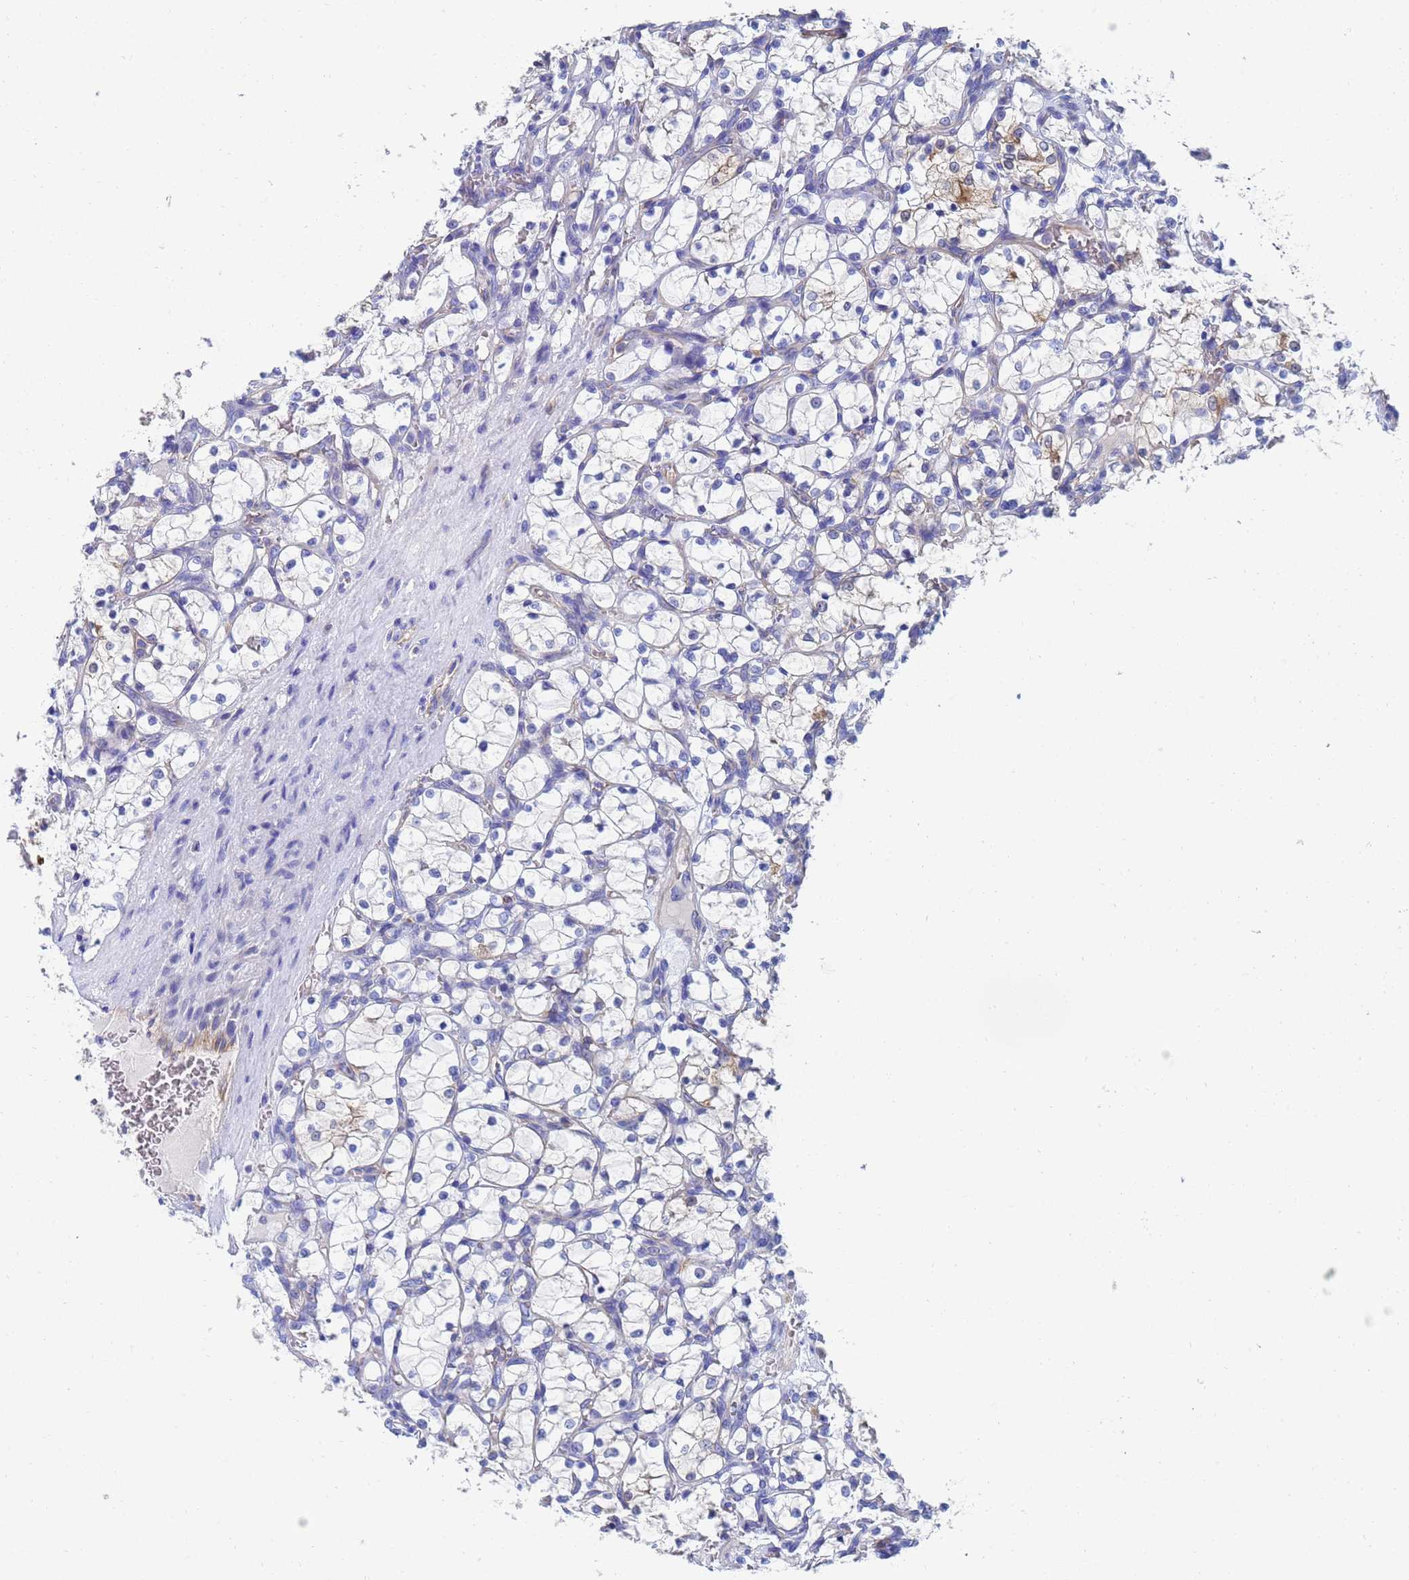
{"staining": {"intensity": "weak", "quantity": "<25%", "location": "cytoplasmic/membranous"}, "tissue": "renal cancer", "cell_type": "Tumor cells", "image_type": "cancer", "snomed": [{"axis": "morphology", "description": "Adenocarcinoma, NOS"}, {"axis": "topography", "description": "Kidney"}], "caption": "This is a histopathology image of IHC staining of renal cancer (adenocarcinoma), which shows no staining in tumor cells.", "gene": "GCHFR", "patient": {"sex": "female", "age": 69}}